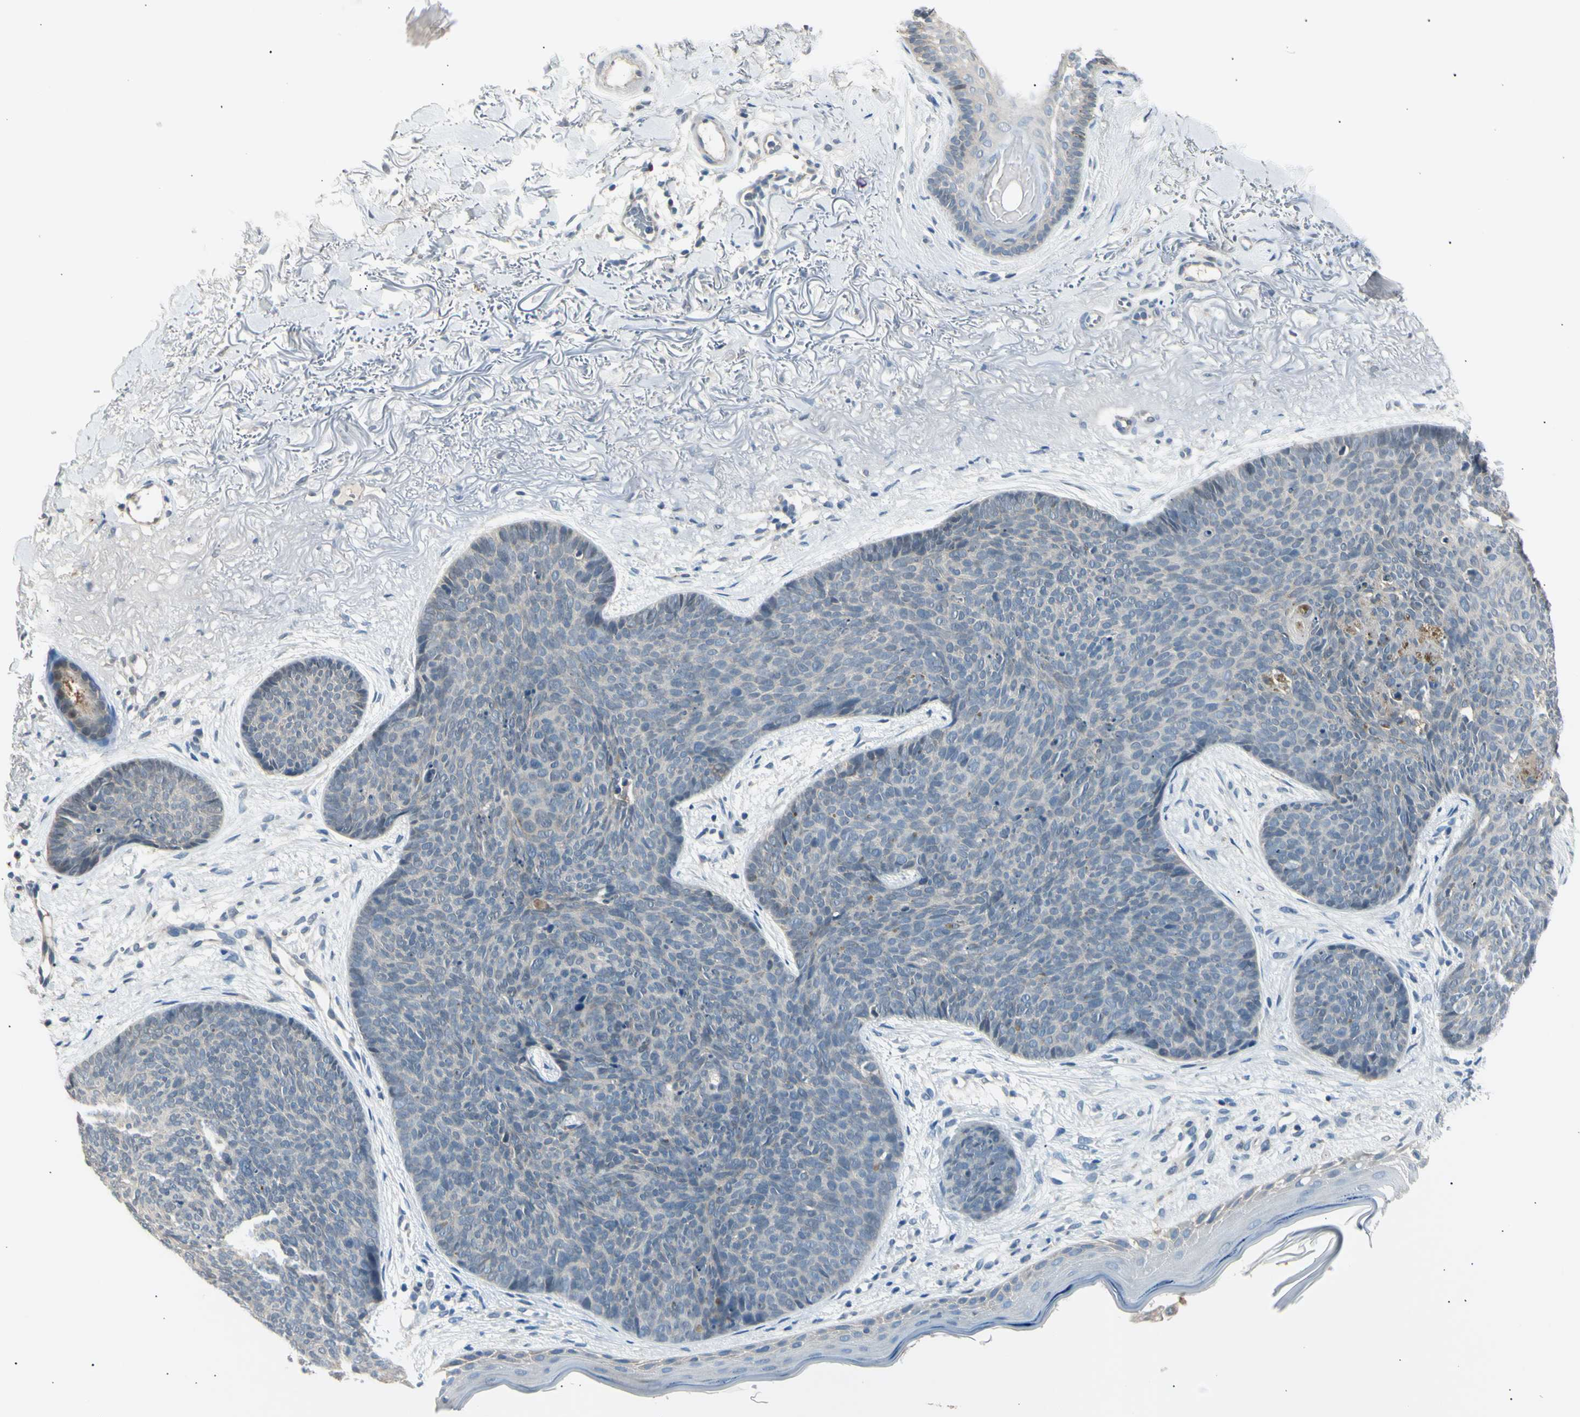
{"staining": {"intensity": "negative", "quantity": "none", "location": "none"}, "tissue": "skin cancer", "cell_type": "Tumor cells", "image_type": "cancer", "snomed": [{"axis": "morphology", "description": "Normal tissue, NOS"}, {"axis": "morphology", "description": "Basal cell carcinoma"}, {"axis": "topography", "description": "Skin"}], "caption": "Immunohistochemistry (IHC) of skin cancer shows no staining in tumor cells. Brightfield microscopy of immunohistochemistry stained with DAB (3,3'-diaminobenzidine) (brown) and hematoxylin (blue), captured at high magnification.", "gene": "LHPP", "patient": {"sex": "female", "age": 70}}